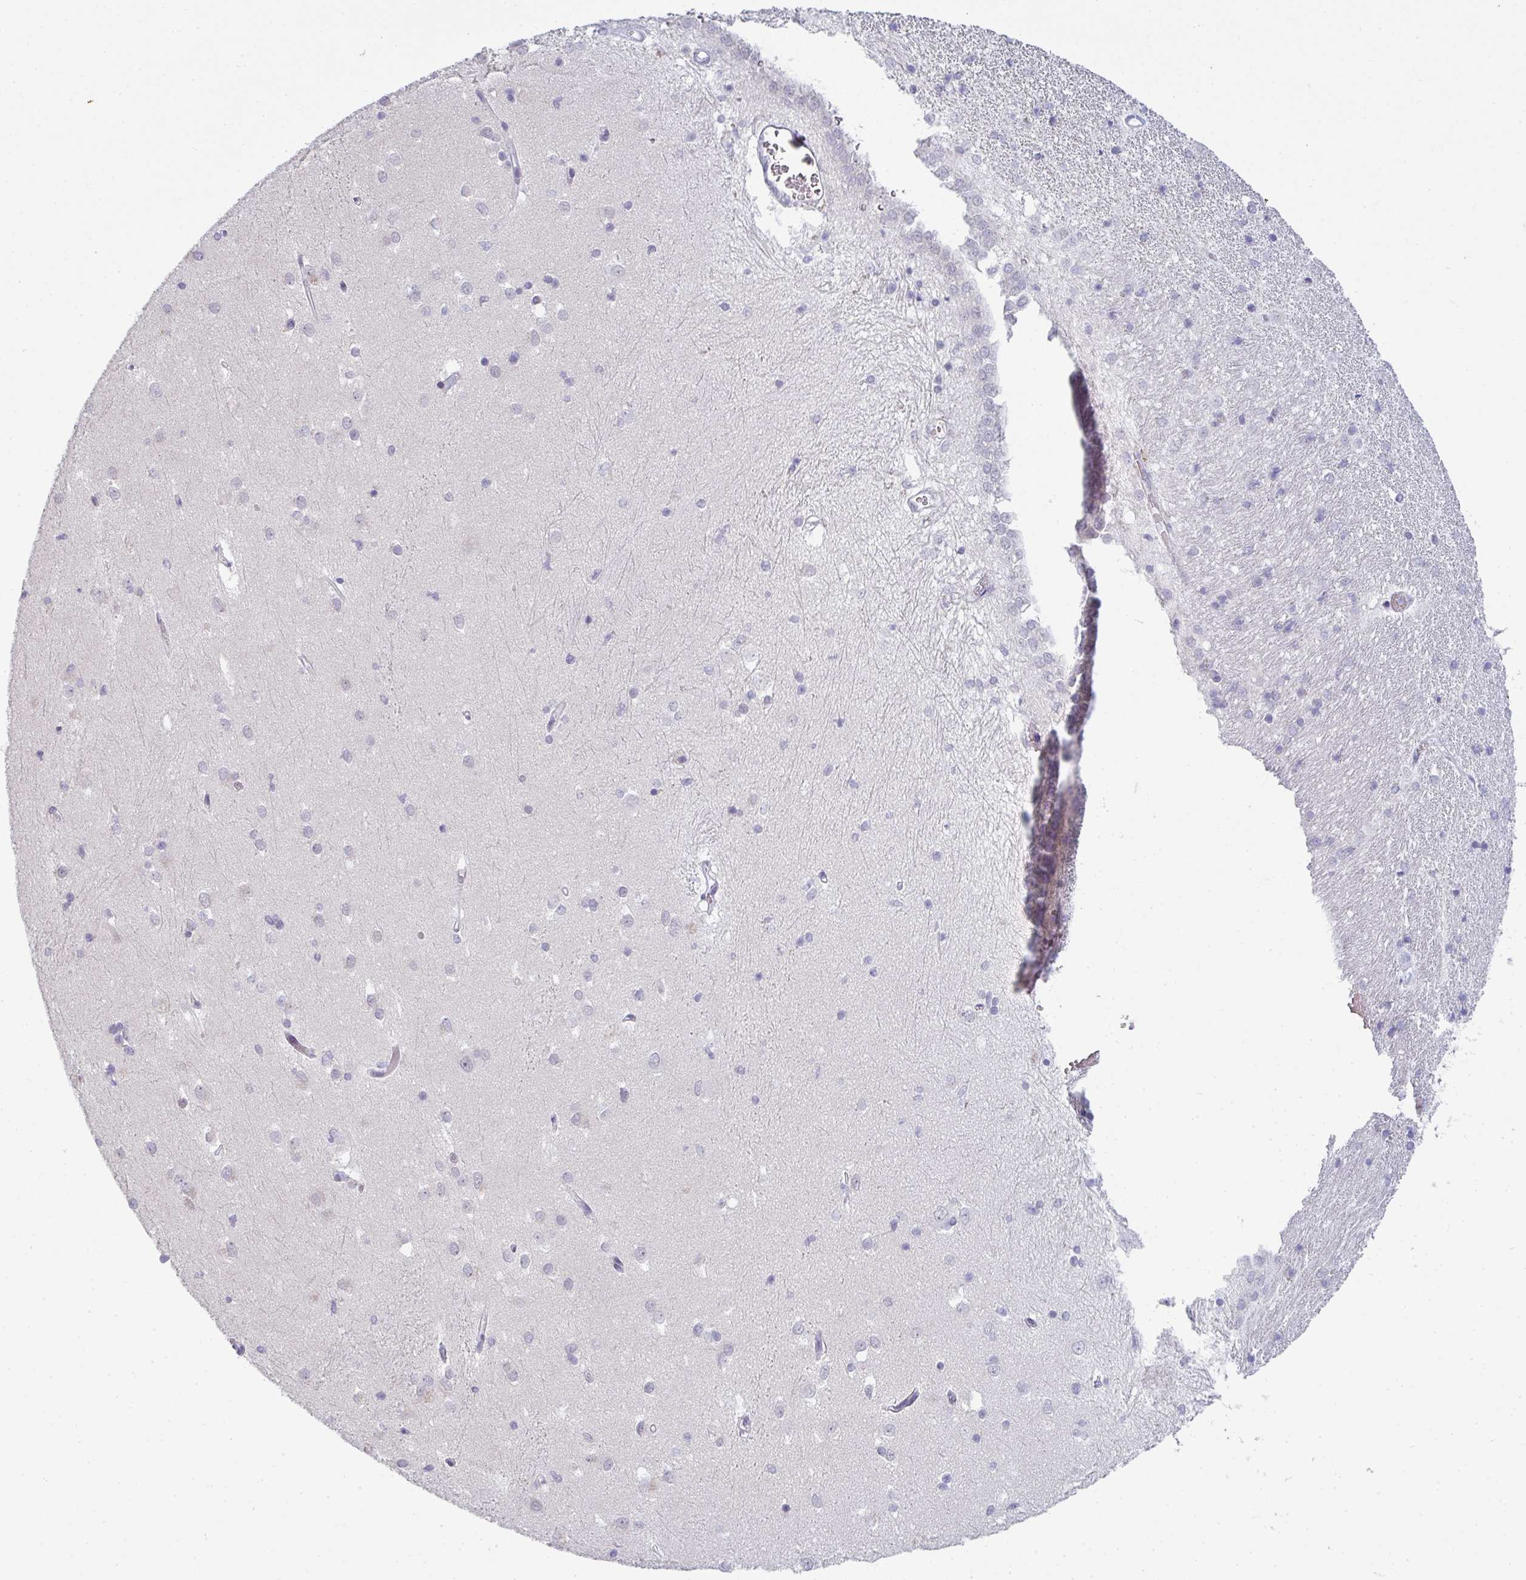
{"staining": {"intensity": "negative", "quantity": "none", "location": "none"}, "tissue": "caudate", "cell_type": "Glial cells", "image_type": "normal", "snomed": [{"axis": "morphology", "description": "Normal tissue, NOS"}, {"axis": "topography", "description": "Lateral ventricle wall"}, {"axis": "topography", "description": "Hippocampus"}], "caption": "High magnification brightfield microscopy of unremarkable caudate stained with DAB (3,3'-diaminobenzidine) (brown) and counterstained with hematoxylin (blue): glial cells show no significant staining. (DAB (3,3'-diaminobenzidine) immunohistochemistry with hematoxylin counter stain).", "gene": "TEX33", "patient": {"sex": "female", "age": 63}}